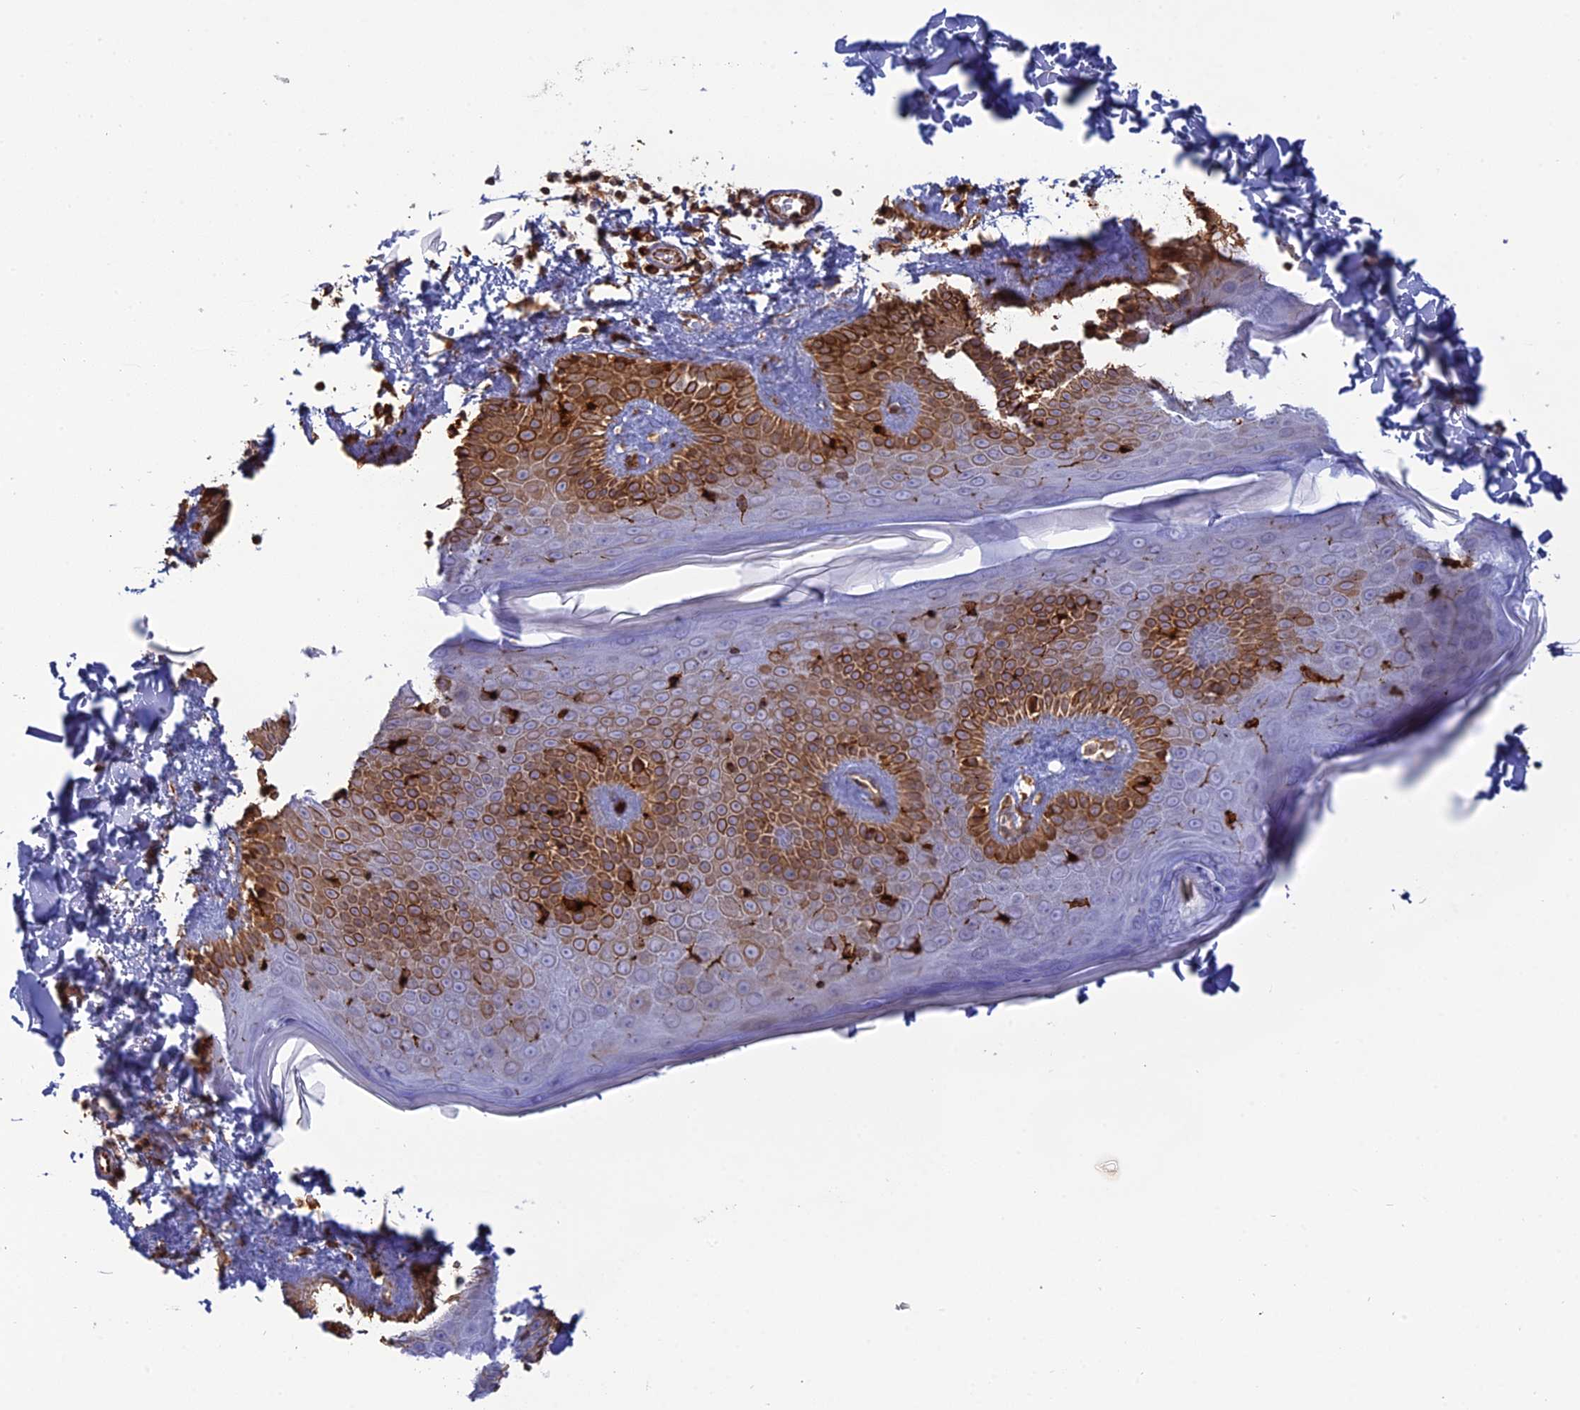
{"staining": {"intensity": "moderate", "quantity": ">75%", "location": "cytoplasmic/membranous"}, "tissue": "skin", "cell_type": "Fibroblasts", "image_type": "normal", "snomed": [{"axis": "morphology", "description": "Normal tissue, NOS"}, {"axis": "topography", "description": "Skin"}], "caption": "Moderate cytoplasmic/membranous expression for a protein is identified in about >75% of fibroblasts of normal skin using IHC.", "gene": "APOBR", "patient": {"sex": "male", "age": 52}}